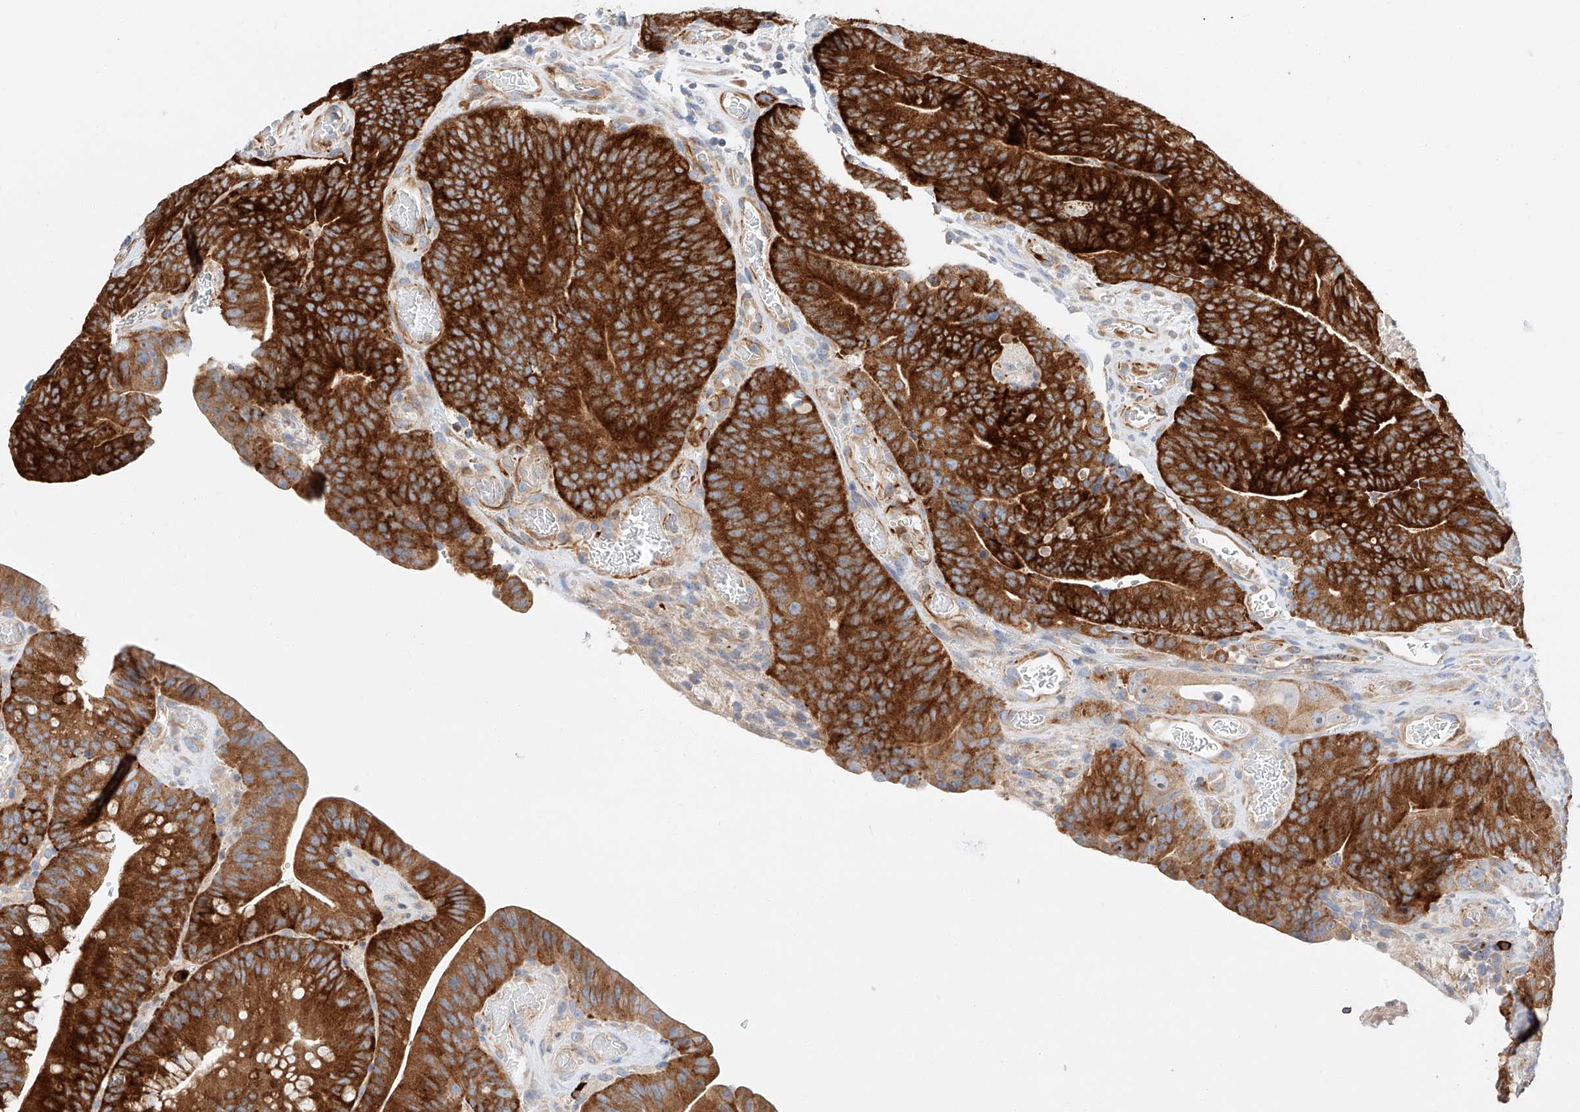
{"staining": {"intensity": "strong", "quantity": ">75%", "location": "cytoplasmic/membranous"}, "tissue": "colorectal cancer", "cell_type": "Tumor cells", "image_type": "cancer", "snomed": [{"axis": "morphology", "description": "Normal tissue, NOS"}, {"axis": "topography", "description": "Colon"}], "caption": "A micrograph showing strong cytoplasmic/membranous expression in about >75% of tumor cells in colorectal cancer, as visualized by brown immunohistochemical staining.", "gene": "GLMN", "patient": {"sex": "female", "age": 82}}